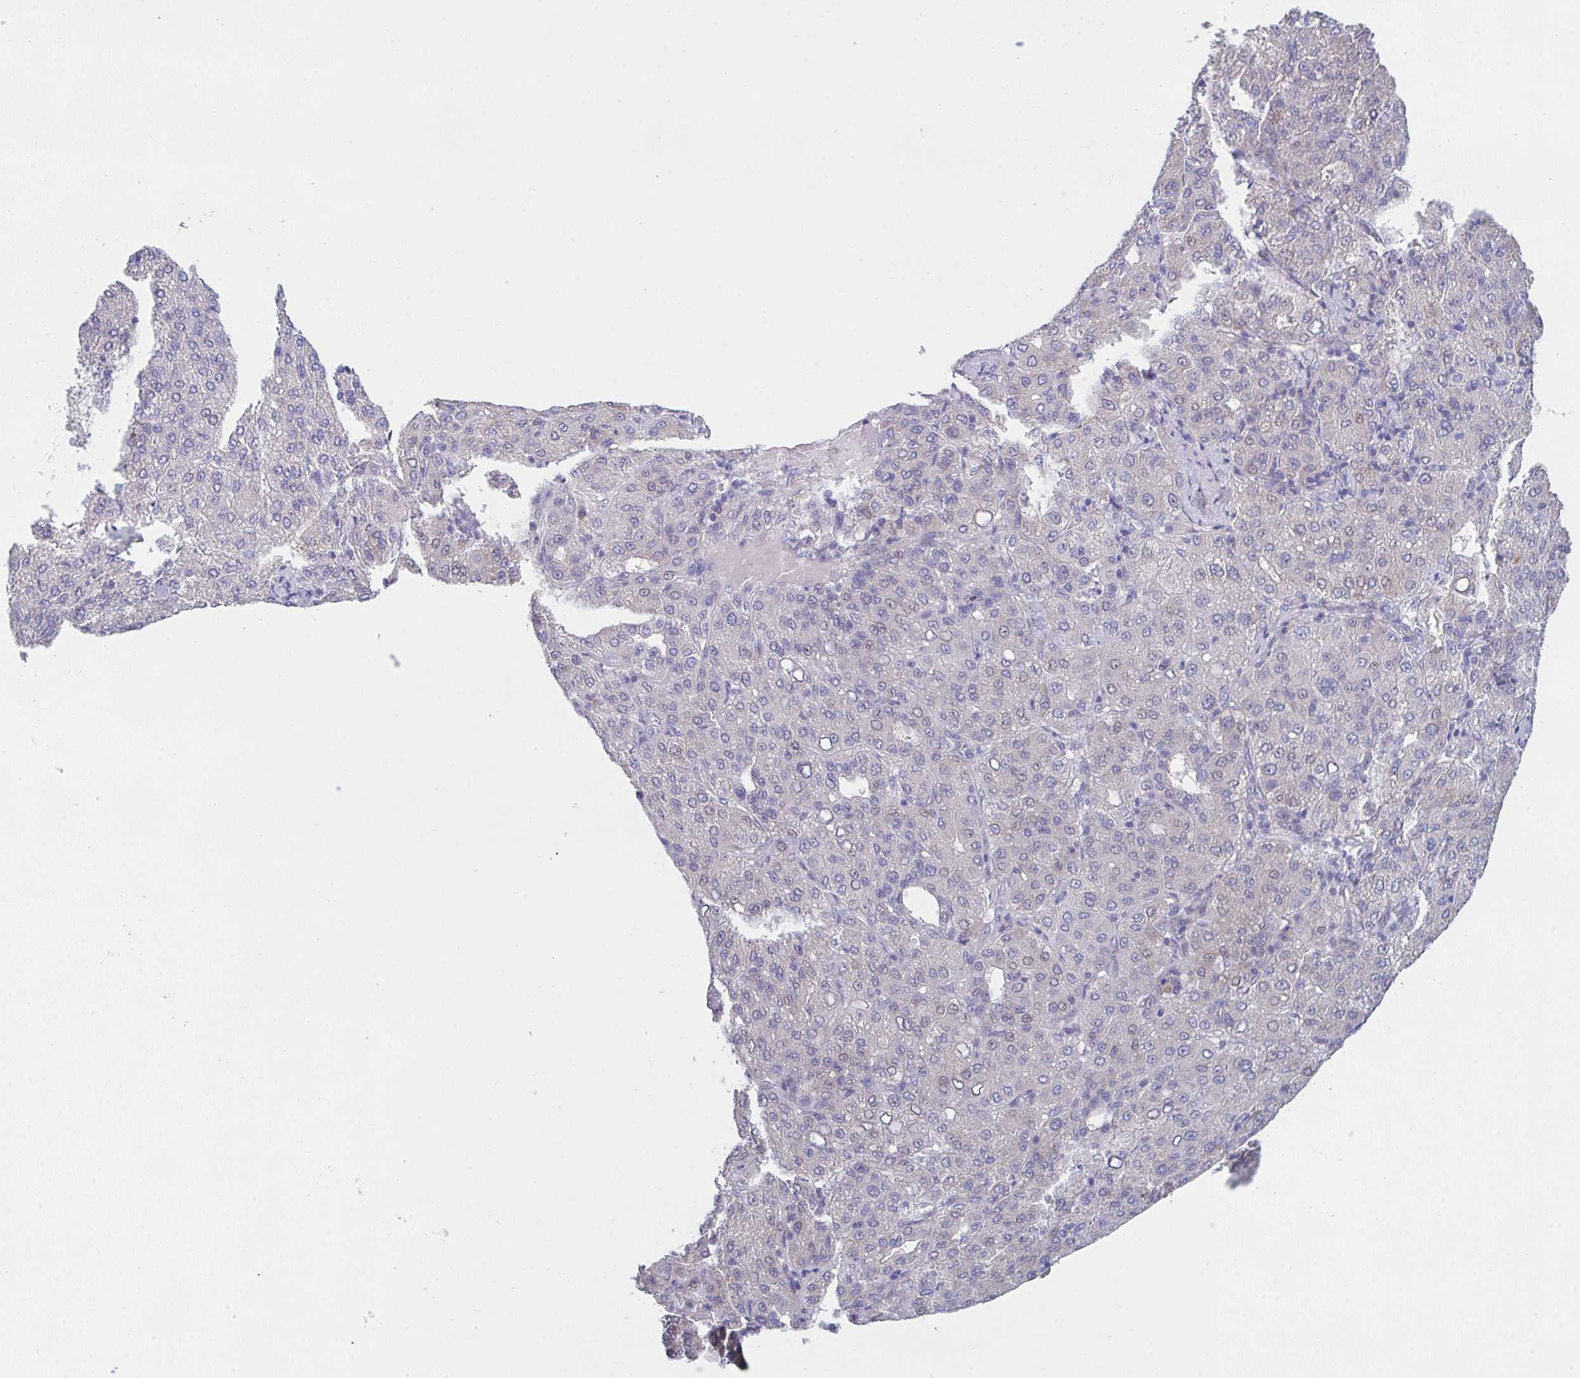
{"staining": {"intensity": "negative", "quantity": "none", "location": "none"}, "tissue": "liver cancer", "cell_type": "Tumor cells", "image_type": "cancer", "snomed": [{"axis": "morphology", "description": "Carcinoma, Hepatocellular, NOS"}, {"axis": "topography", "description": "Liver"}], "caption": "High power microscopy micrograph of an immunohistochemistry micrograph of liver cancer, revealing no significant positivity in tumor cells.", "gene": "FBXO47", "patient": {"sex": "male", "age": 65}}